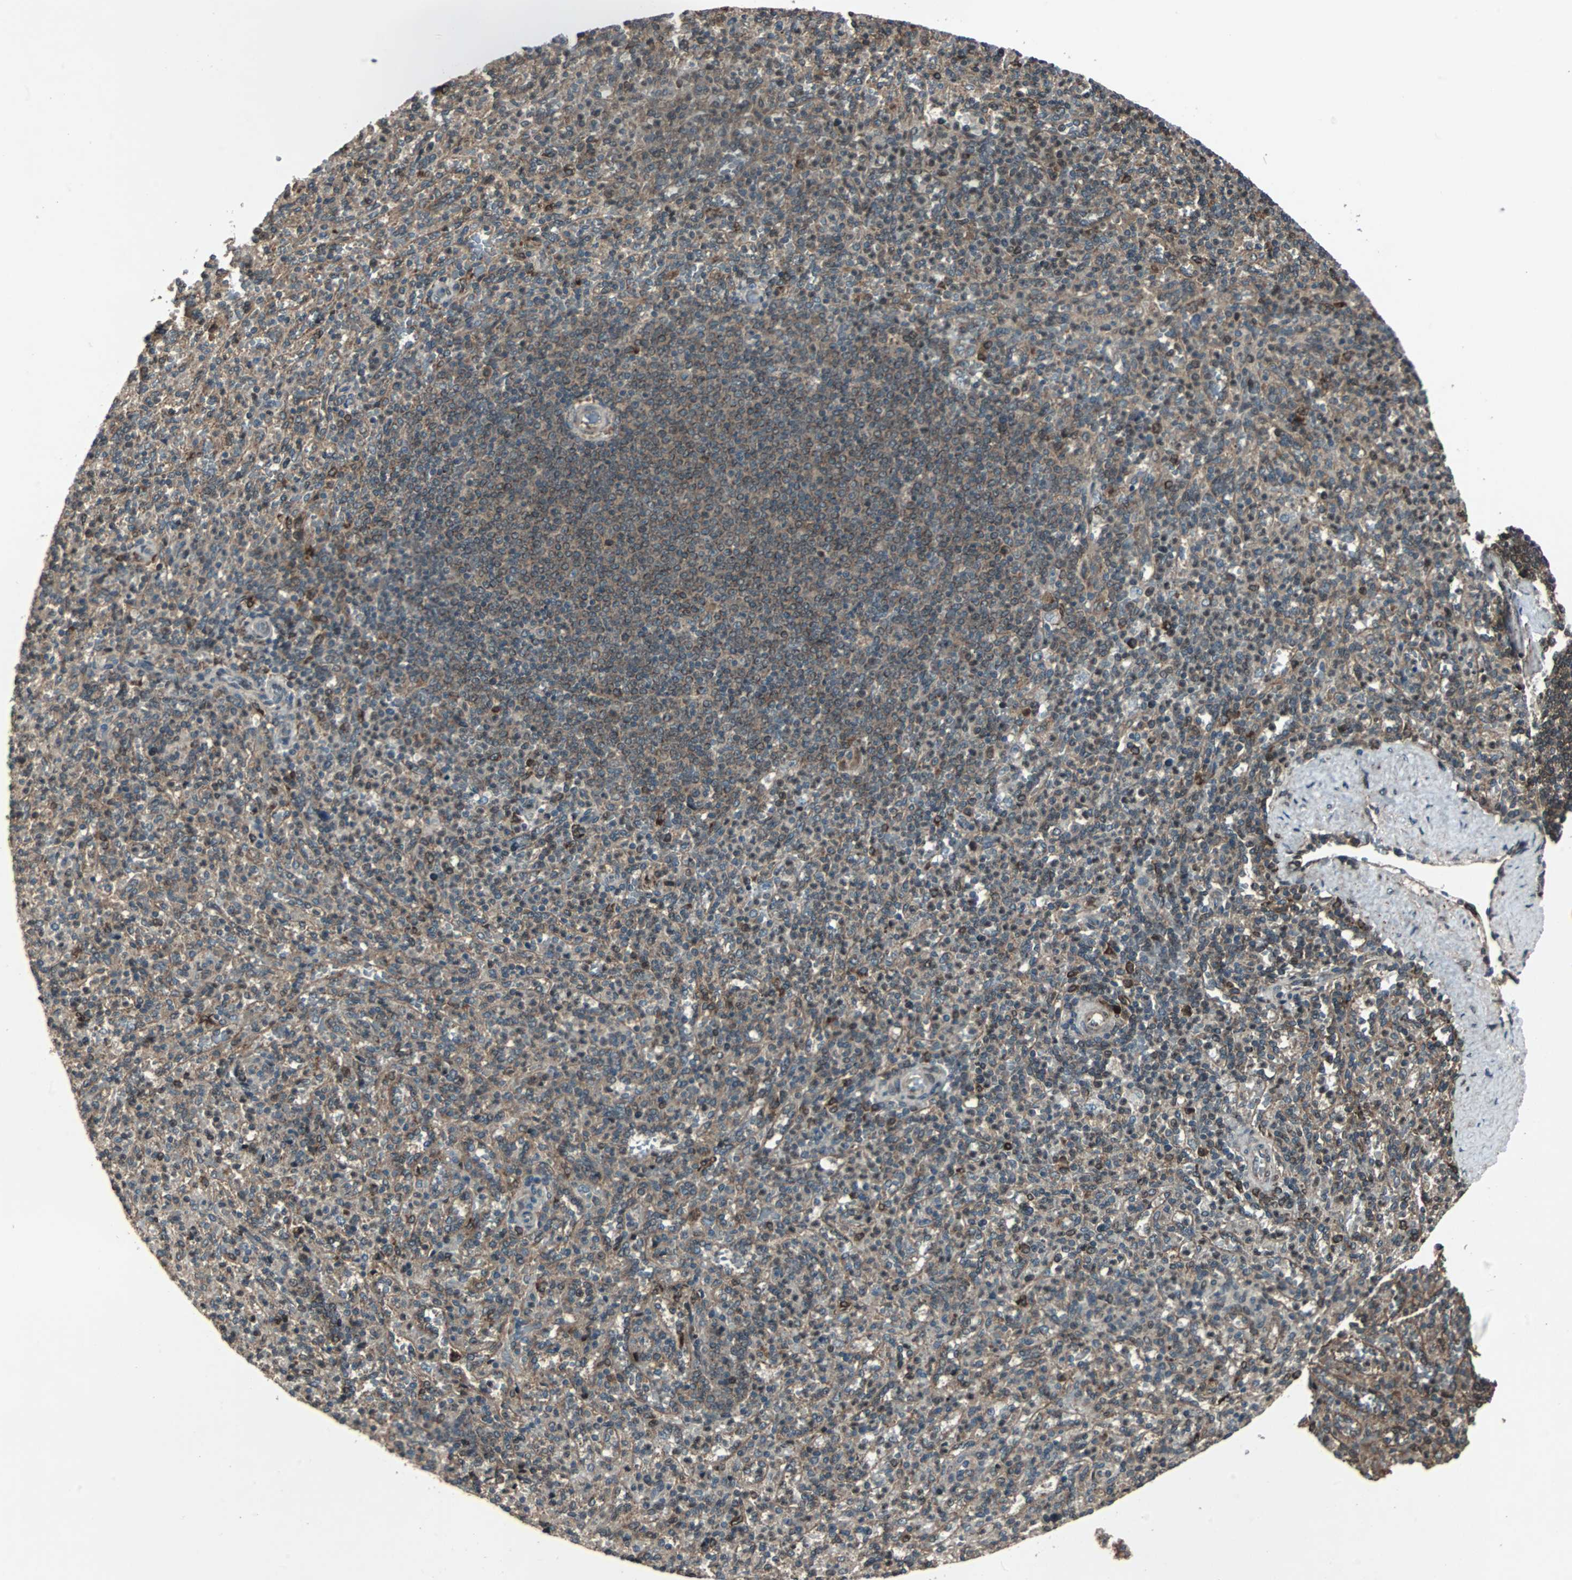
{"staining": {"intensity": "moderate", "quantity": "25%-75%", "location": "cytoplasmic/membranous"}, "tissue": "spleen", "cell_type": "Cells in red pulp", "image_type": "normal", "snomed": [{"axis": "morphology", "description": "Normal tissue, NOS"}, {"axis": "topography", "description": "Spleen"}], "caption": "Brown immunohistochemical staining in normal spleen shows moderate cytoplasmic/membranous expression in approximately 25%-75% of cells in red pulp.", "gene": "RAB7A", "patient": {"sex": "male", "age": 36}}